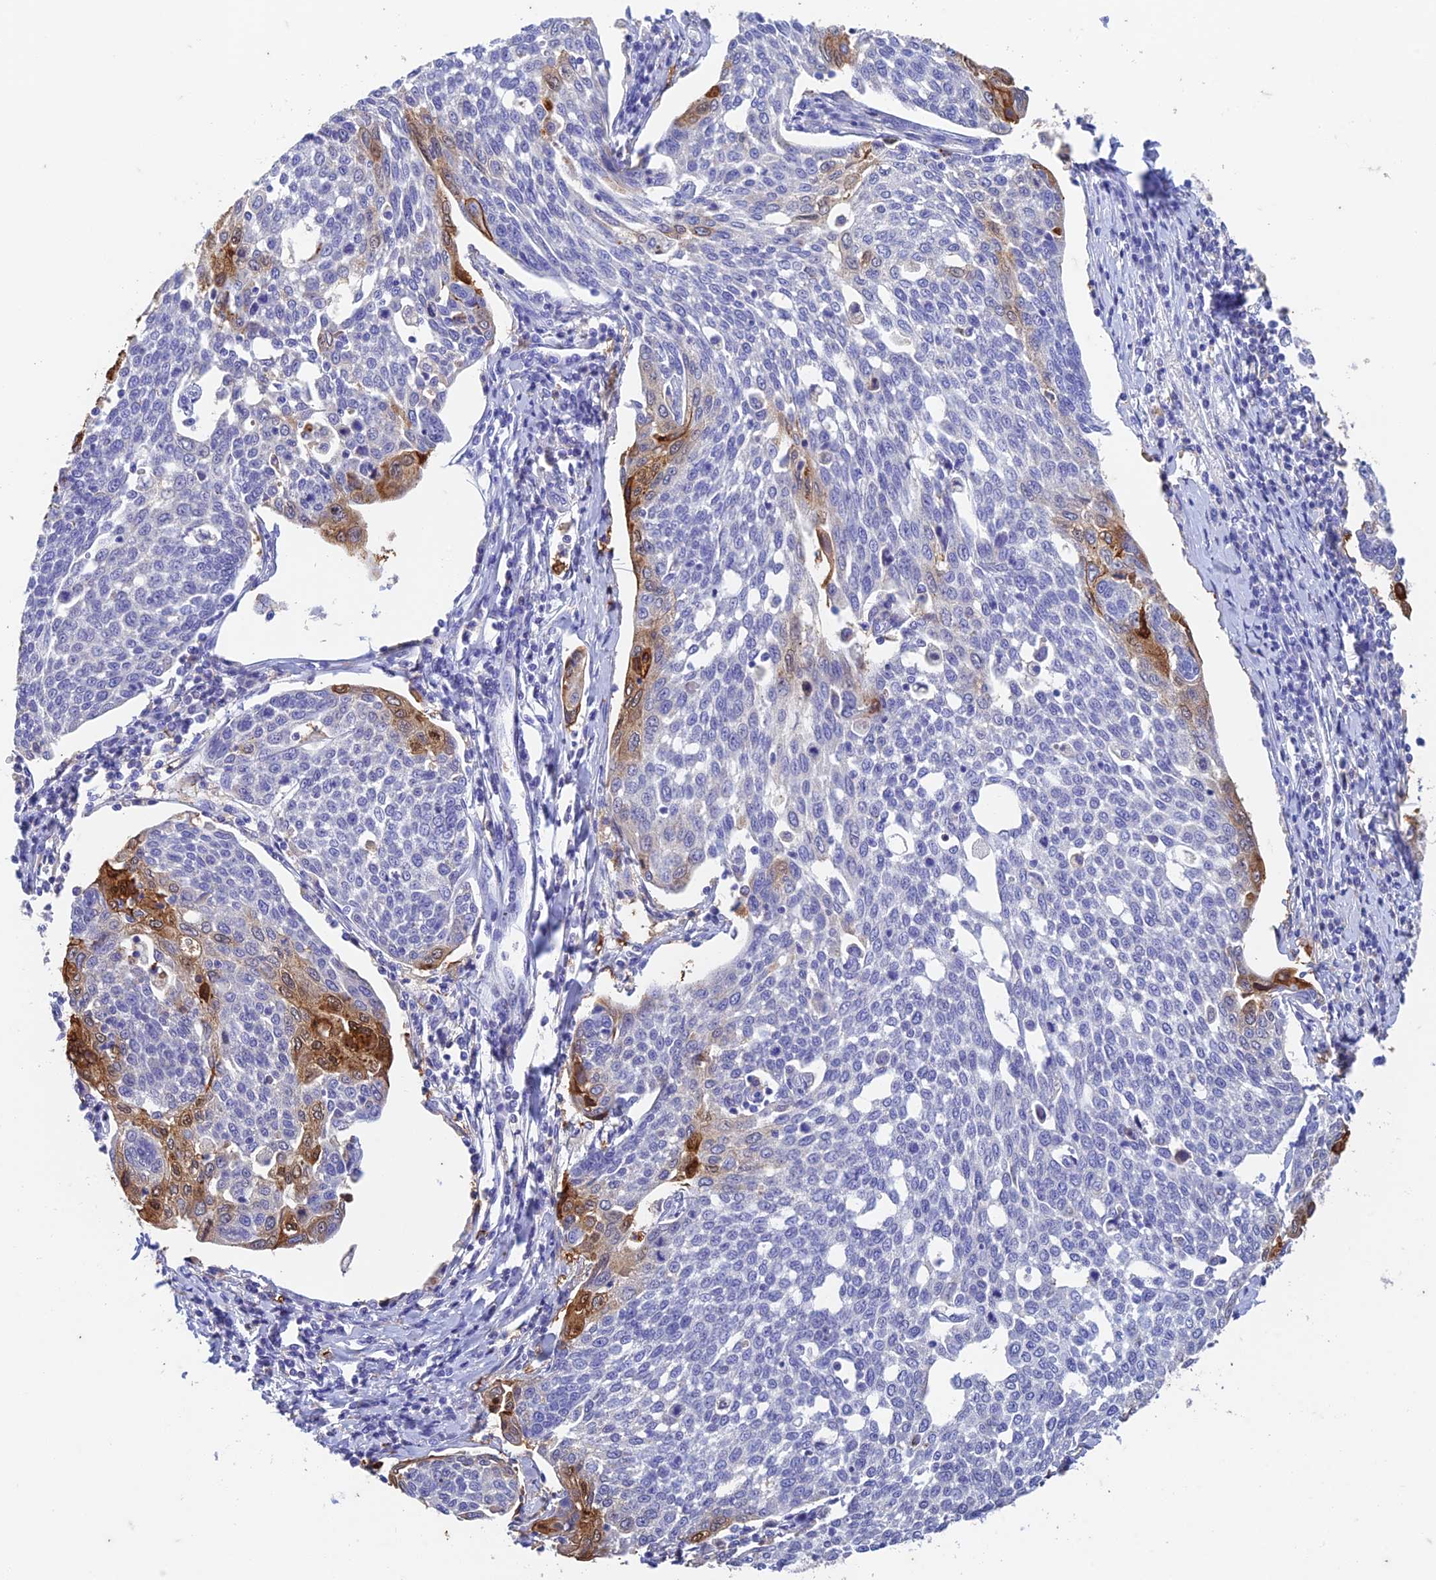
{"staining": {"intensity": "moderate", "quantity": "<25%", "location": "cytoplasmic/membranous,nuclear"}, "tissue": "cervical cancer", "cell_type": "Tumor cells", "image_type": "cancer", "snomed": [{"axis": "morphology", "description": "Squamous cell carcinoma, NOS"}, {"axis": "topography", "description": "Cervix"}], "caption": "Immunohistochemical staining of cervical cancer demonstrates low levels of moderate cytoplasmic/membranous and nuclear protein expression in approximately <25% of tumor cells.", "gene": "FGF7", "patient": {"sex": "female", "age": 34}}